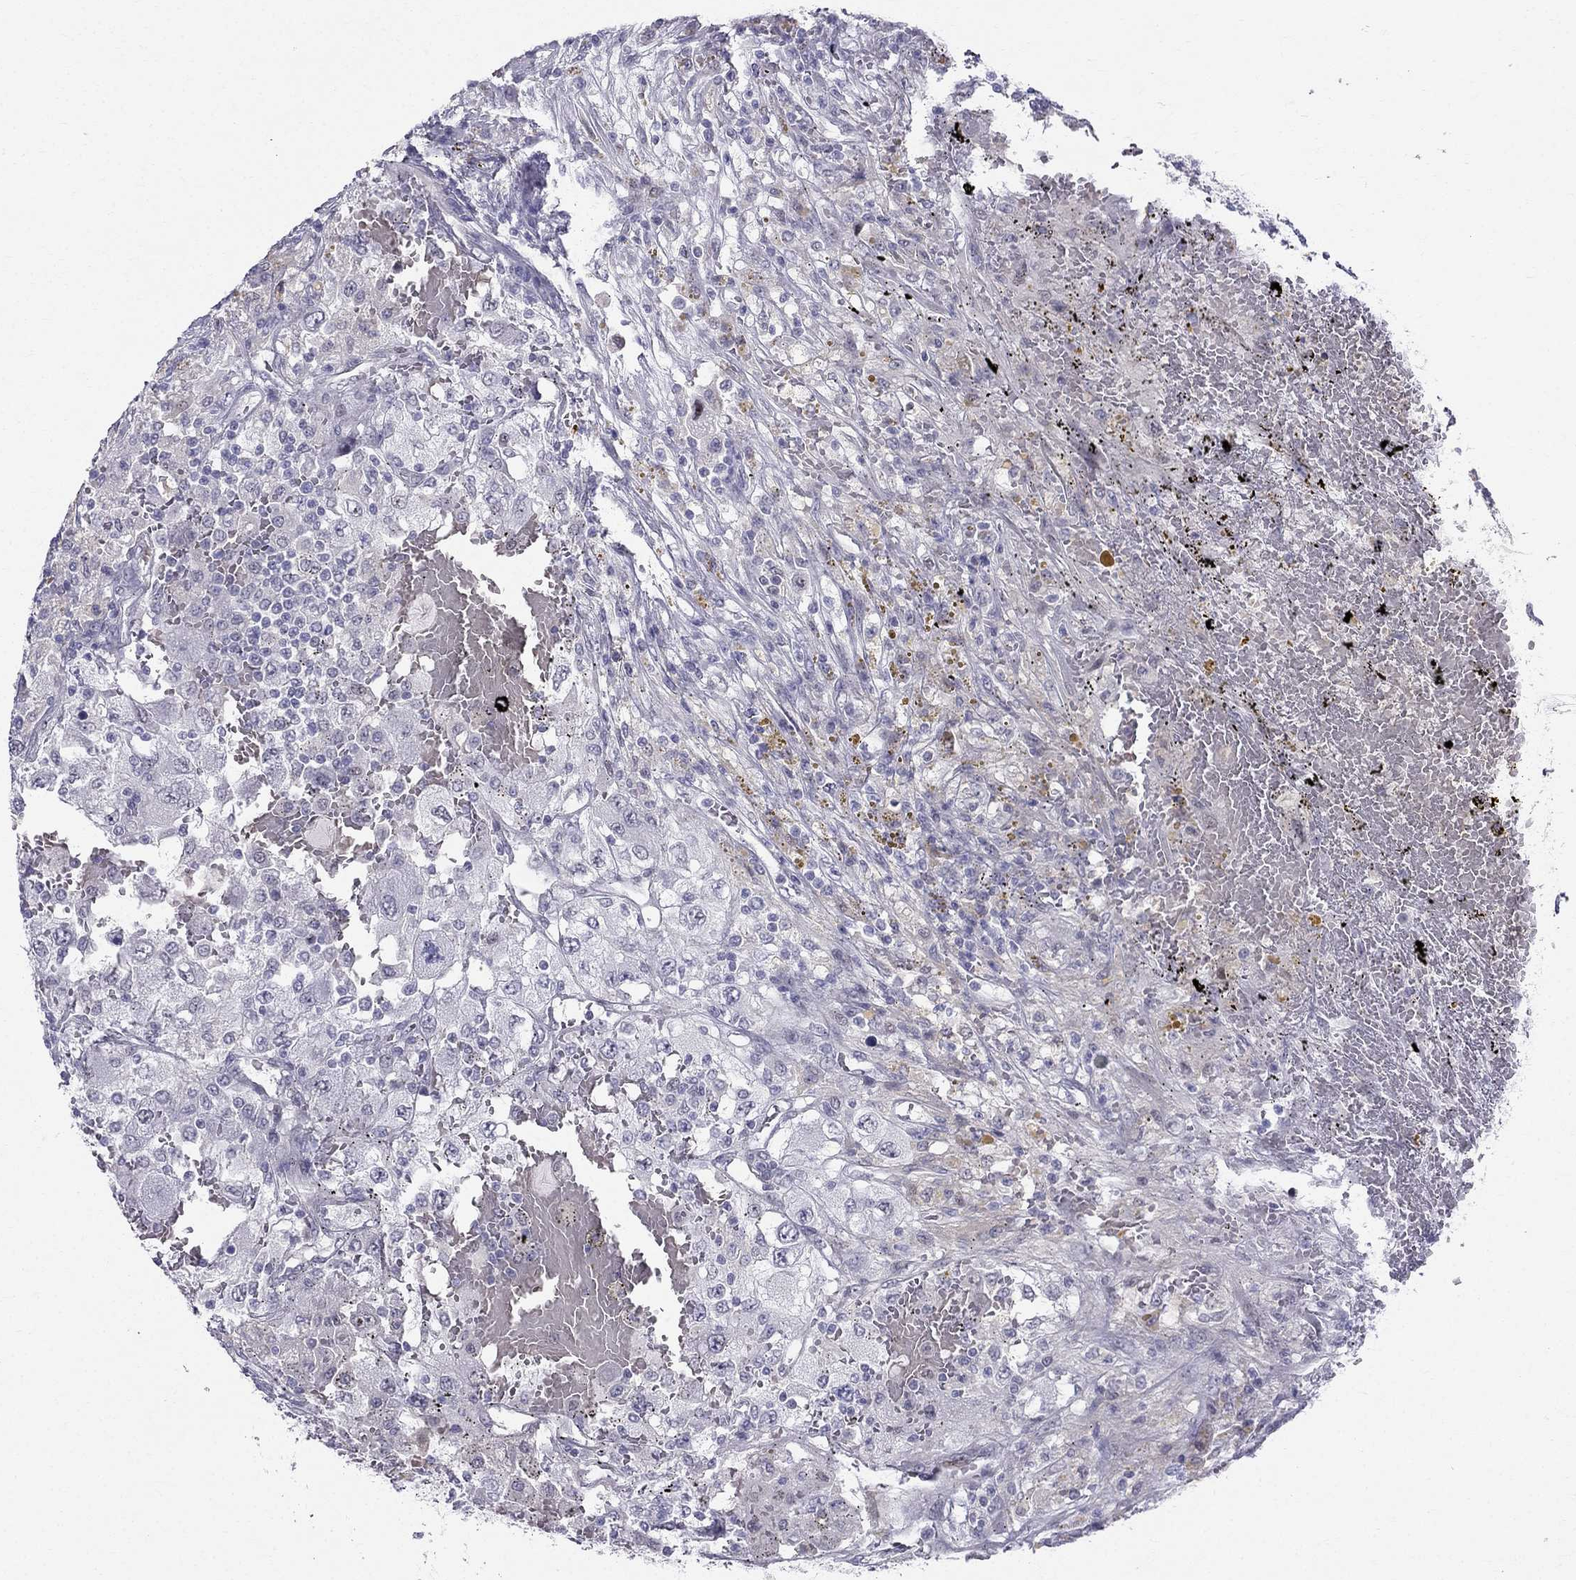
{"staining": {"intensity": "negative", "quantity": "none", "location": "none"}, "tissue": "renal cancer", "cell_type": "Tumor cells", "image_type": "cancer", "snomed": [{"axis": "morphology", "description": "Adenocarcinoma, NOS"}, {"axis": "topography", "description": "Kidney"}], "caption": "Tumor cells are negative for protein expression in human renal cancer.", "gene": "BAG5", "patient": {"sex": "female", "age": 67}}